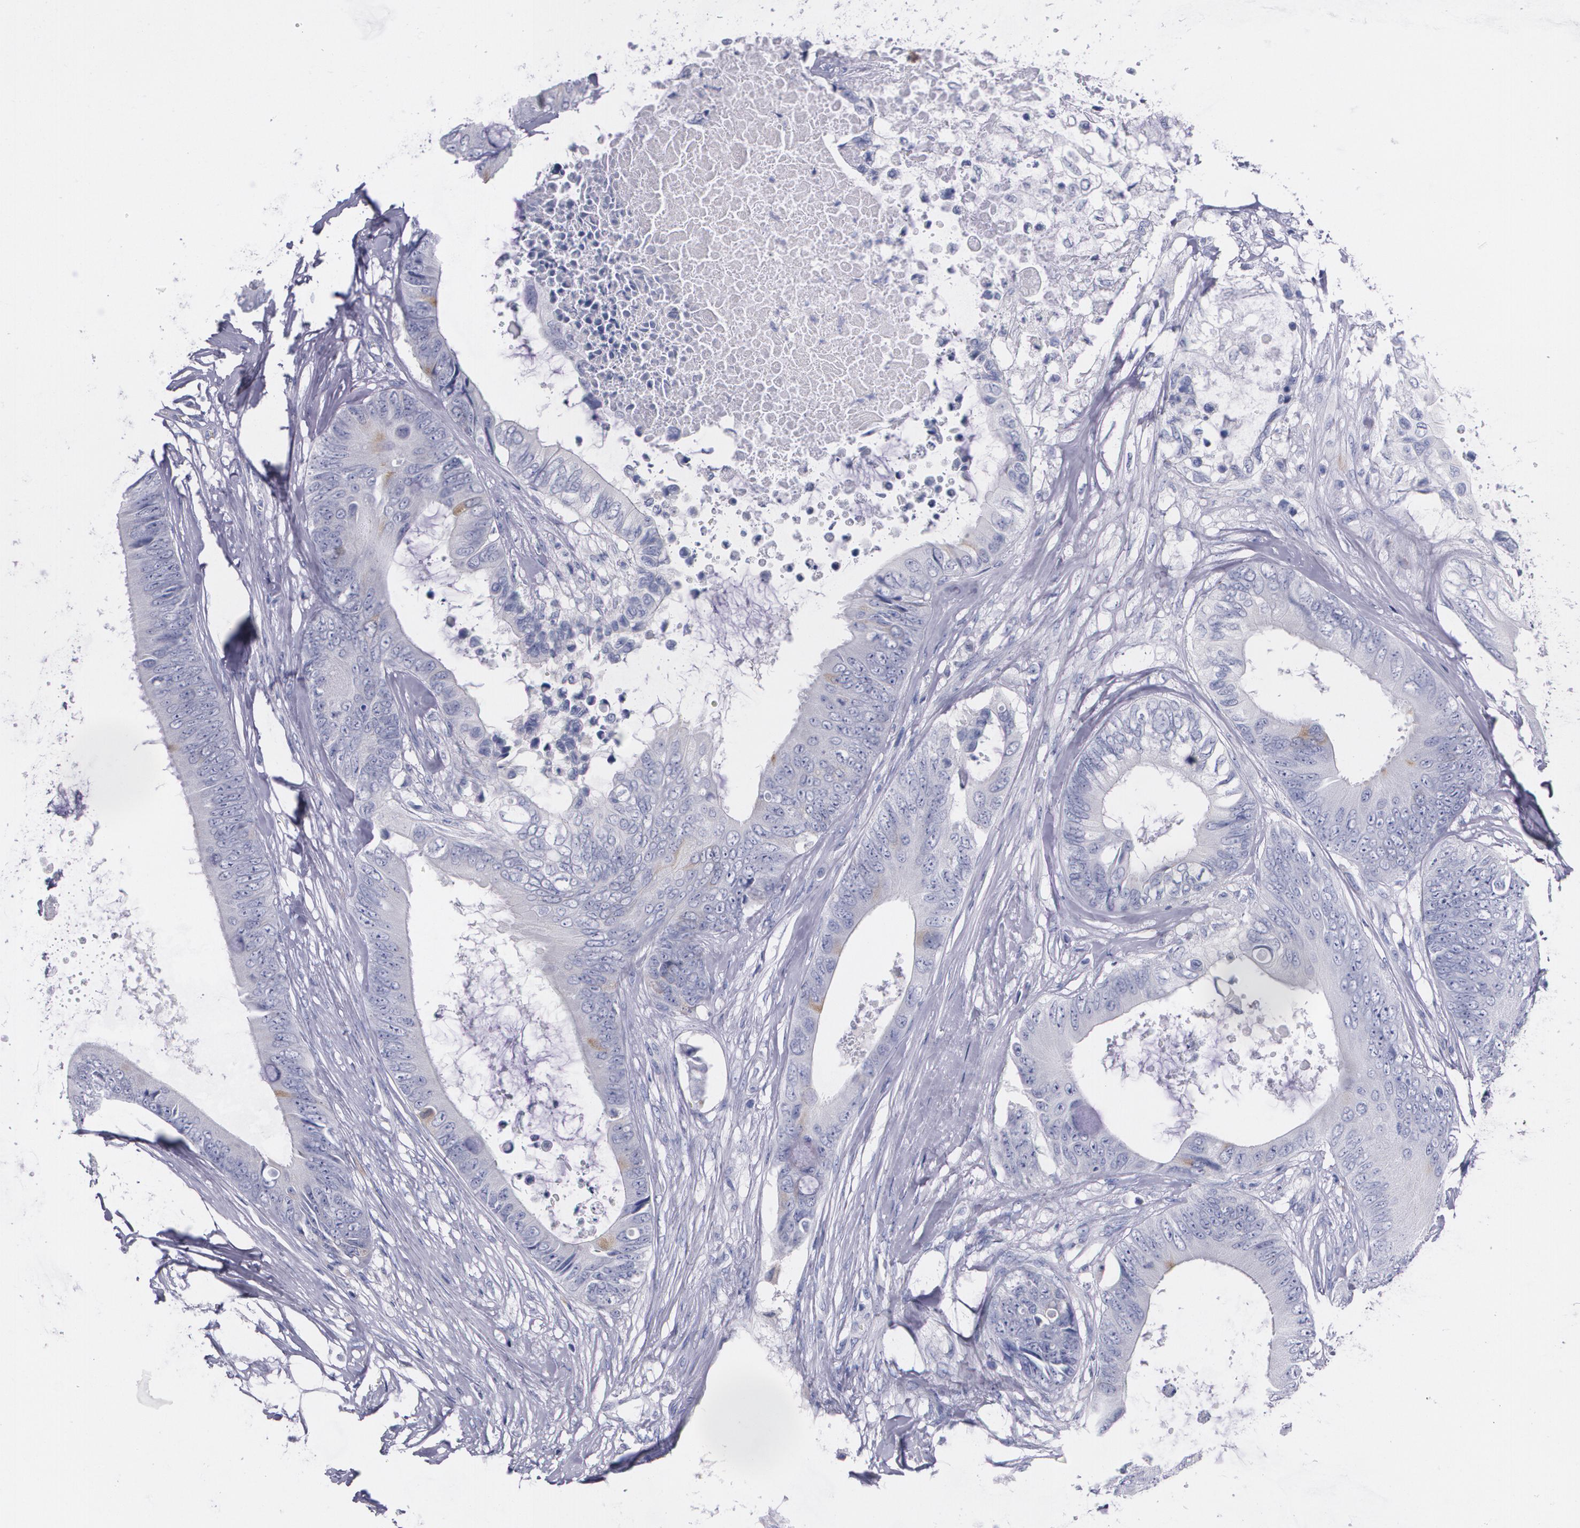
{"staining": {"intensity": "moderate", "quantity": "<25%", "location": "cytoplasmic/membranous"}, "tissue": "colorectal cancer", "cell_type": "Tumor cells", "image_type": "cancer", "snomed": [{"axis": "morphology", "description": "Normal tissue, NOS"}, {"axis": "morphology", "description": "Adenocarcinoma, NOS"}, {"axis": "topography", "description": "Rectum"}, {"axis": "topography", "description": "Peripheral nerve tissue"}], "caption": "Immunohistochemical staining of human adenocarcinoma (colorectal) shows low levels of moderate cytoplasmic/membranous staining in approximately <25% of tumor cells. (Stains: DAB in brown, nuclei in blue, Microscopy: brightfield microscopy at high magnification).", "gene": "HMMR", "patient": {"sex": "female", "age": 77}}